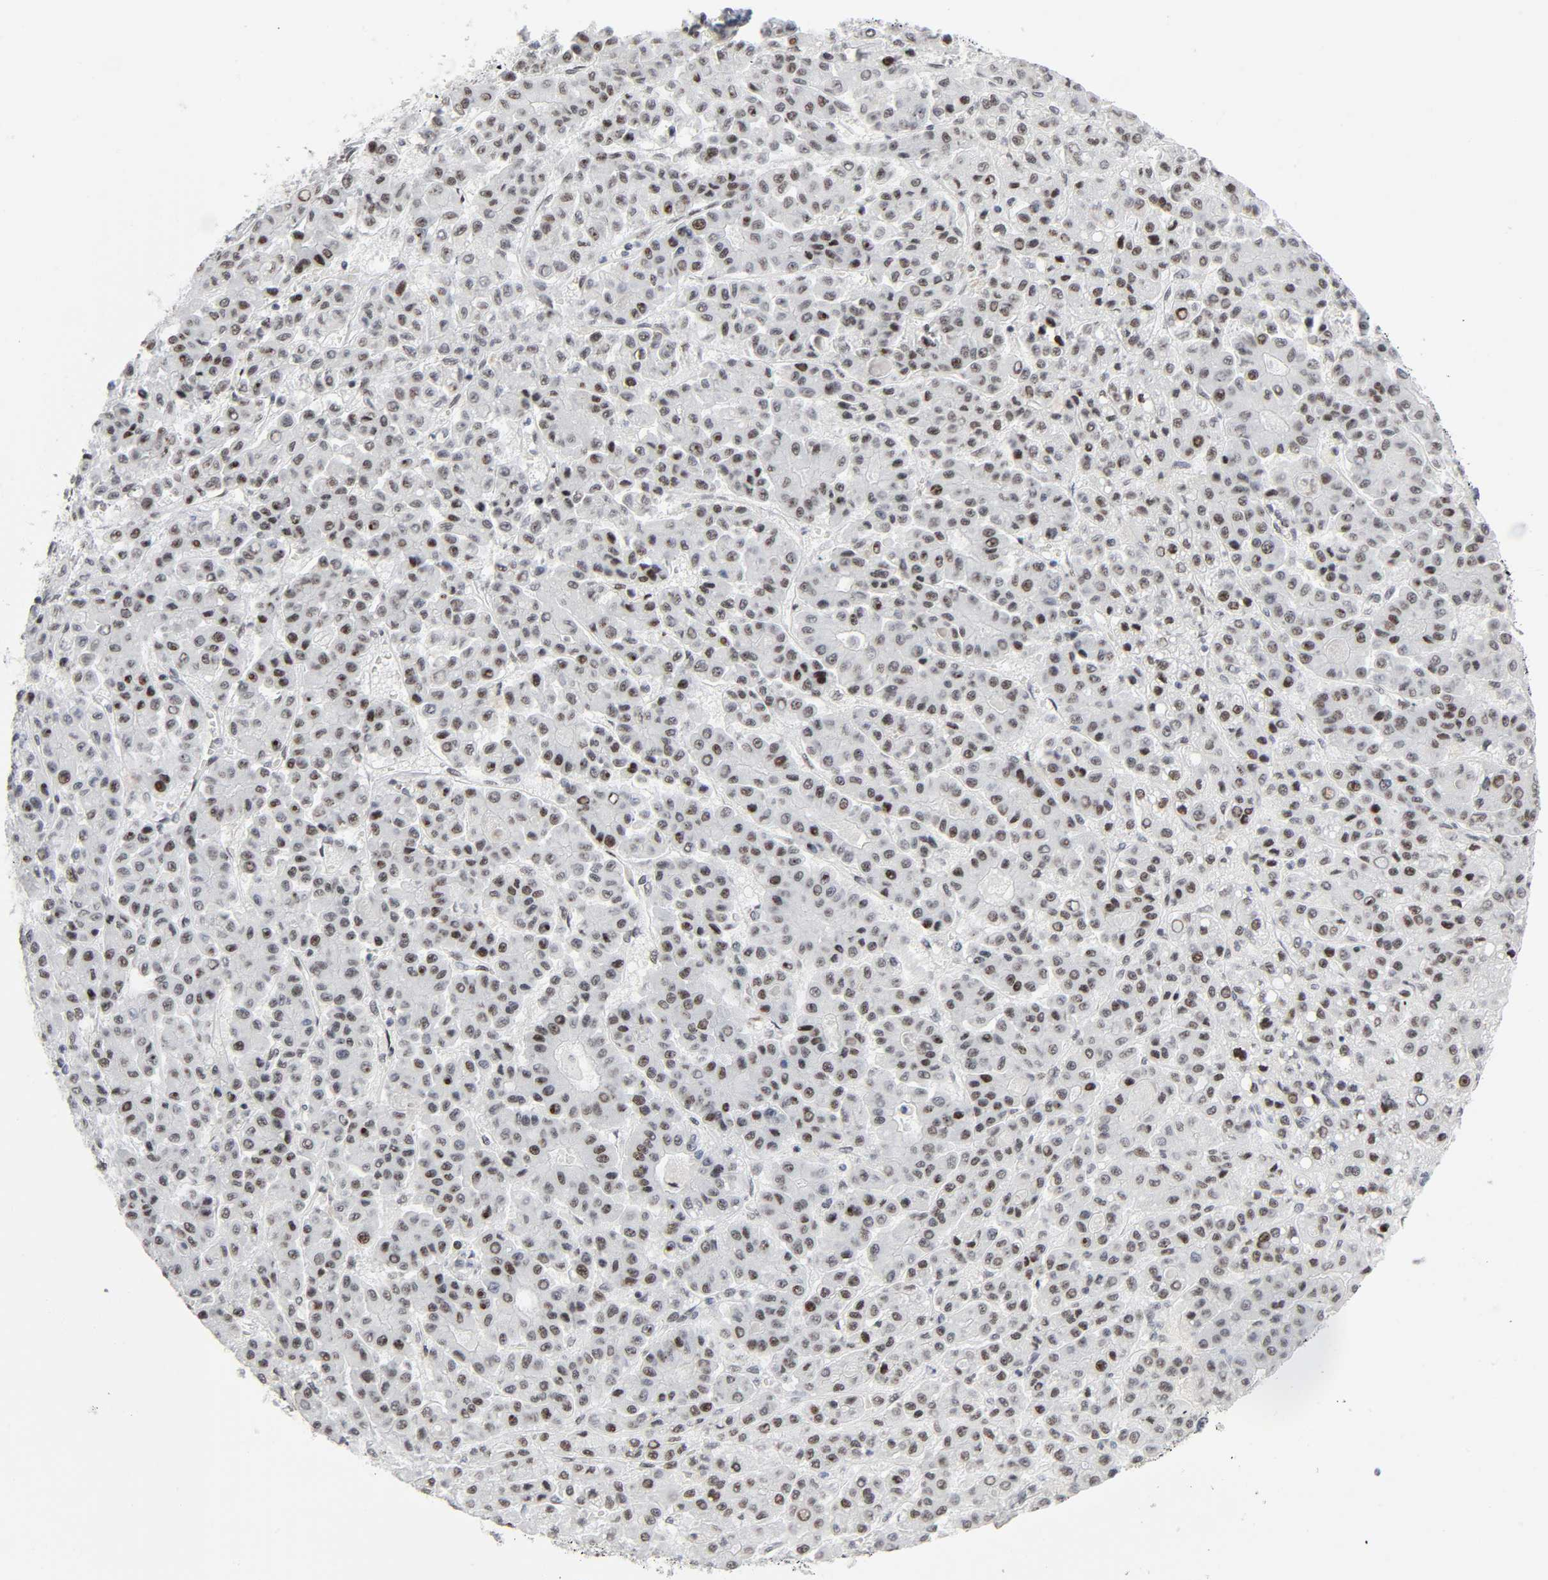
{"staining": {"intensity": "moderate", "quantity": ">75%", "location": "nuclear"}, "tissue": "liver cancer", "cell_type": "Tumor cells", "image_type": "cancer", "snomed": [{"axis": "morphology", "description": "Carcinoma, Hepatocellular, NOS"}, {"axis": "topography", "description": "Liver"}], "caption": "Immunohistochemical staining of liver hepatocellular carcinoma demonstrates moderate nuclear protein expression in approximately >75% of tumor cells.", "gene": "HSF1", "patient": {"sex": "male", "age": 70}}